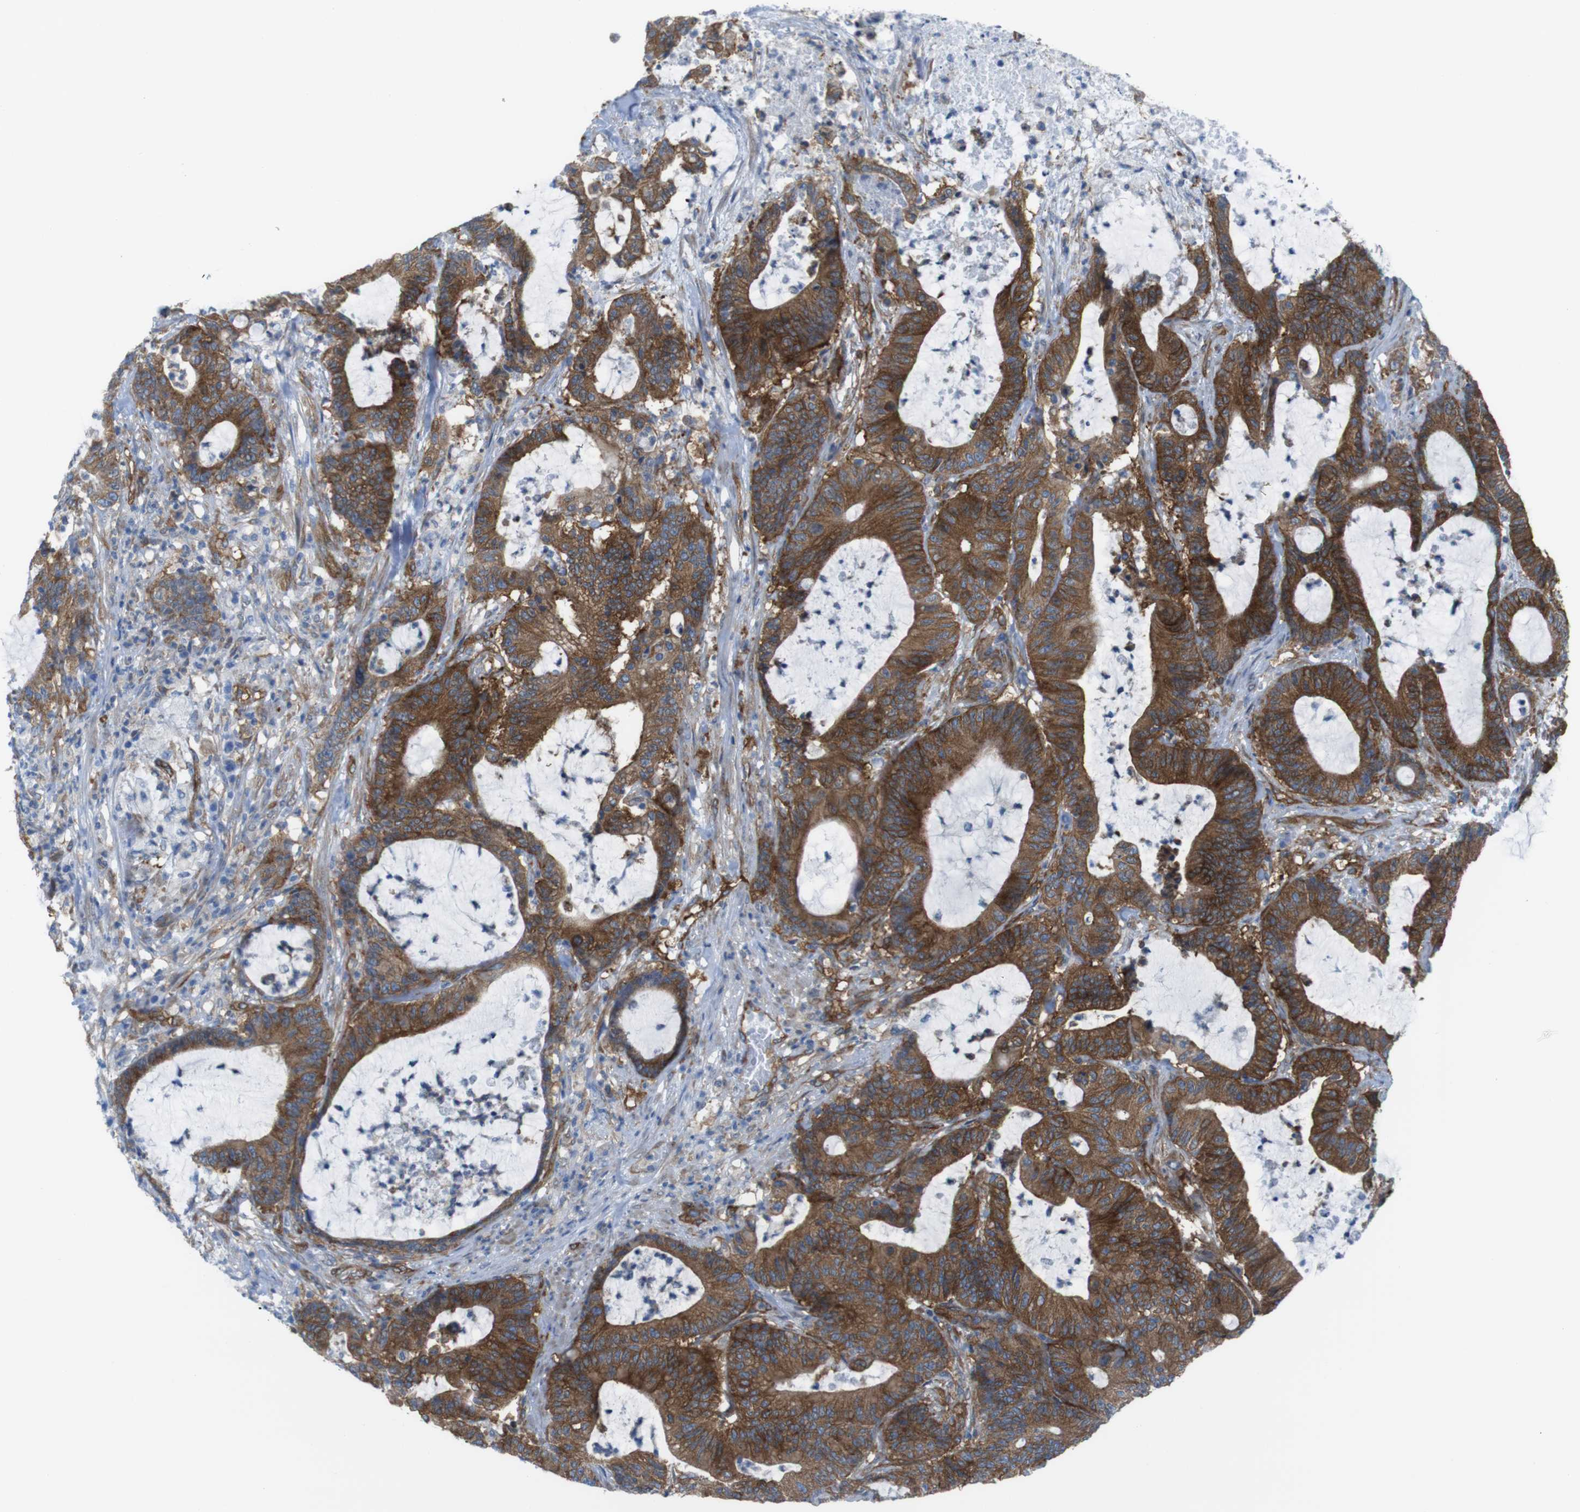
{"staining": {"intensity": "strong", "quantity": ">75%", "location": "cytoplasmic/membranous"}, "tissue": "colorectal cancer", "cell_type": "Tumor cells", "image_type": "cancer", "snomed": [{"axis": "morphology", "description": "Adenocarcinoma, NOS"}, {"axis": "topography", "description": "Colon"}], "caption": "Adenocarcinoma (colorectal) tissue shows strong cytoplasmic/membranous staining in about >75% of tumor cells, visualized by immunohistochemistry.", "gene": "DIAPH2", "patient": {"sex": "female", "age": 84}}